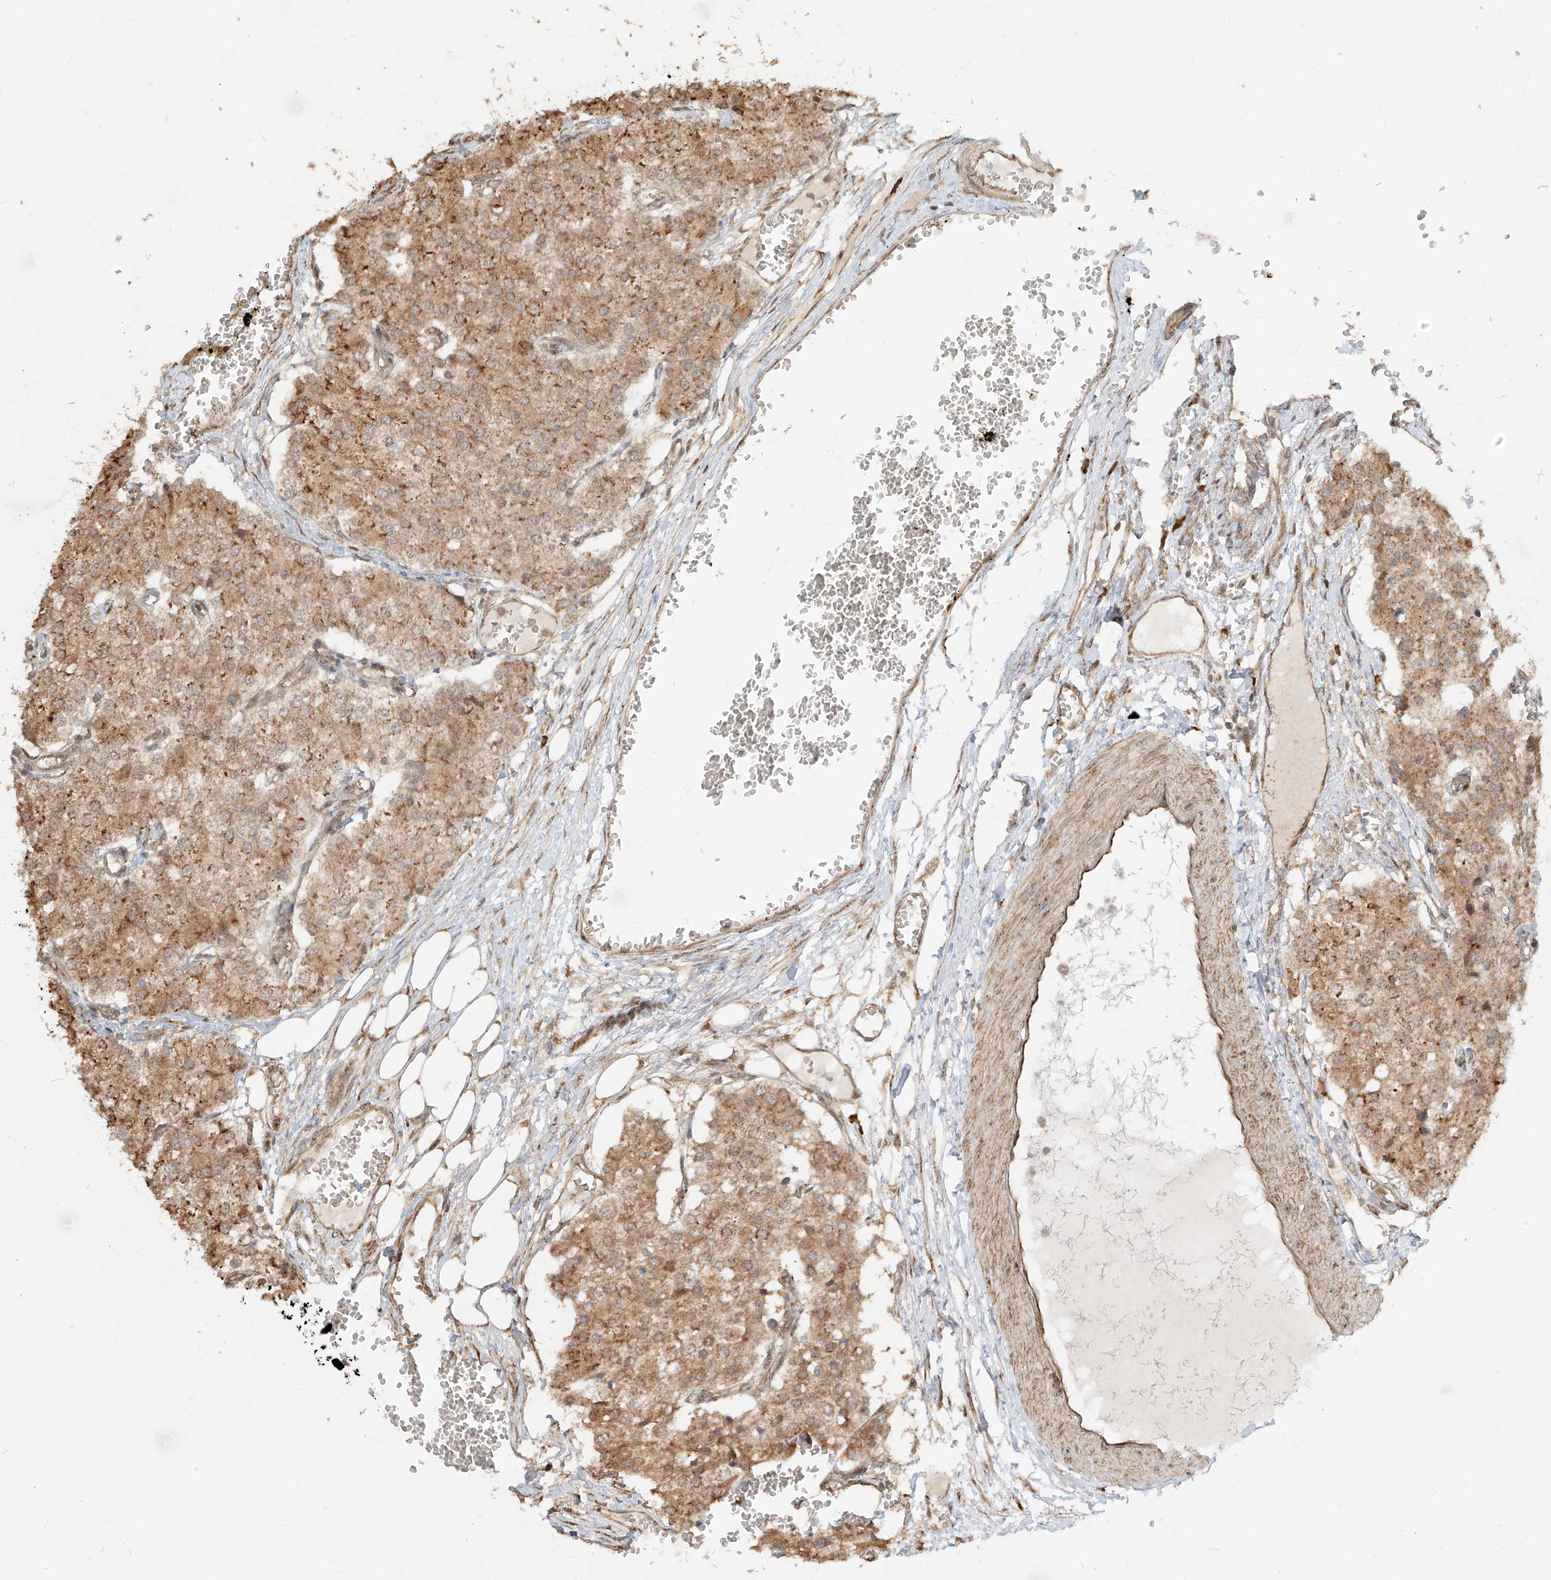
{"staining": {"intensity": "moderate", "quantity": ">75%", "location": "cytoplasmic/membranous"}, "tissue": "carcinoid", "cell_type": "Tumor cells", "image_type": "cancer", "snomed": [{"axis": "morphology", "description": "Carcinoid, malignant, NOS"}, {"axis": "topography", "description": "Colon"}], "caption": "High-power microscopy captured an immunohistochemistry photomicrograph of carcinoid, revealing moderate cytoplasmic/membranous positivity in approximately >75% of tumor cells. (DAB (3,3'-diaminobenzidine) IHC with brightfield microscopy, high magnification).", "gene": "UBE2K", "patient": {"sex": "female", "age": 52}}